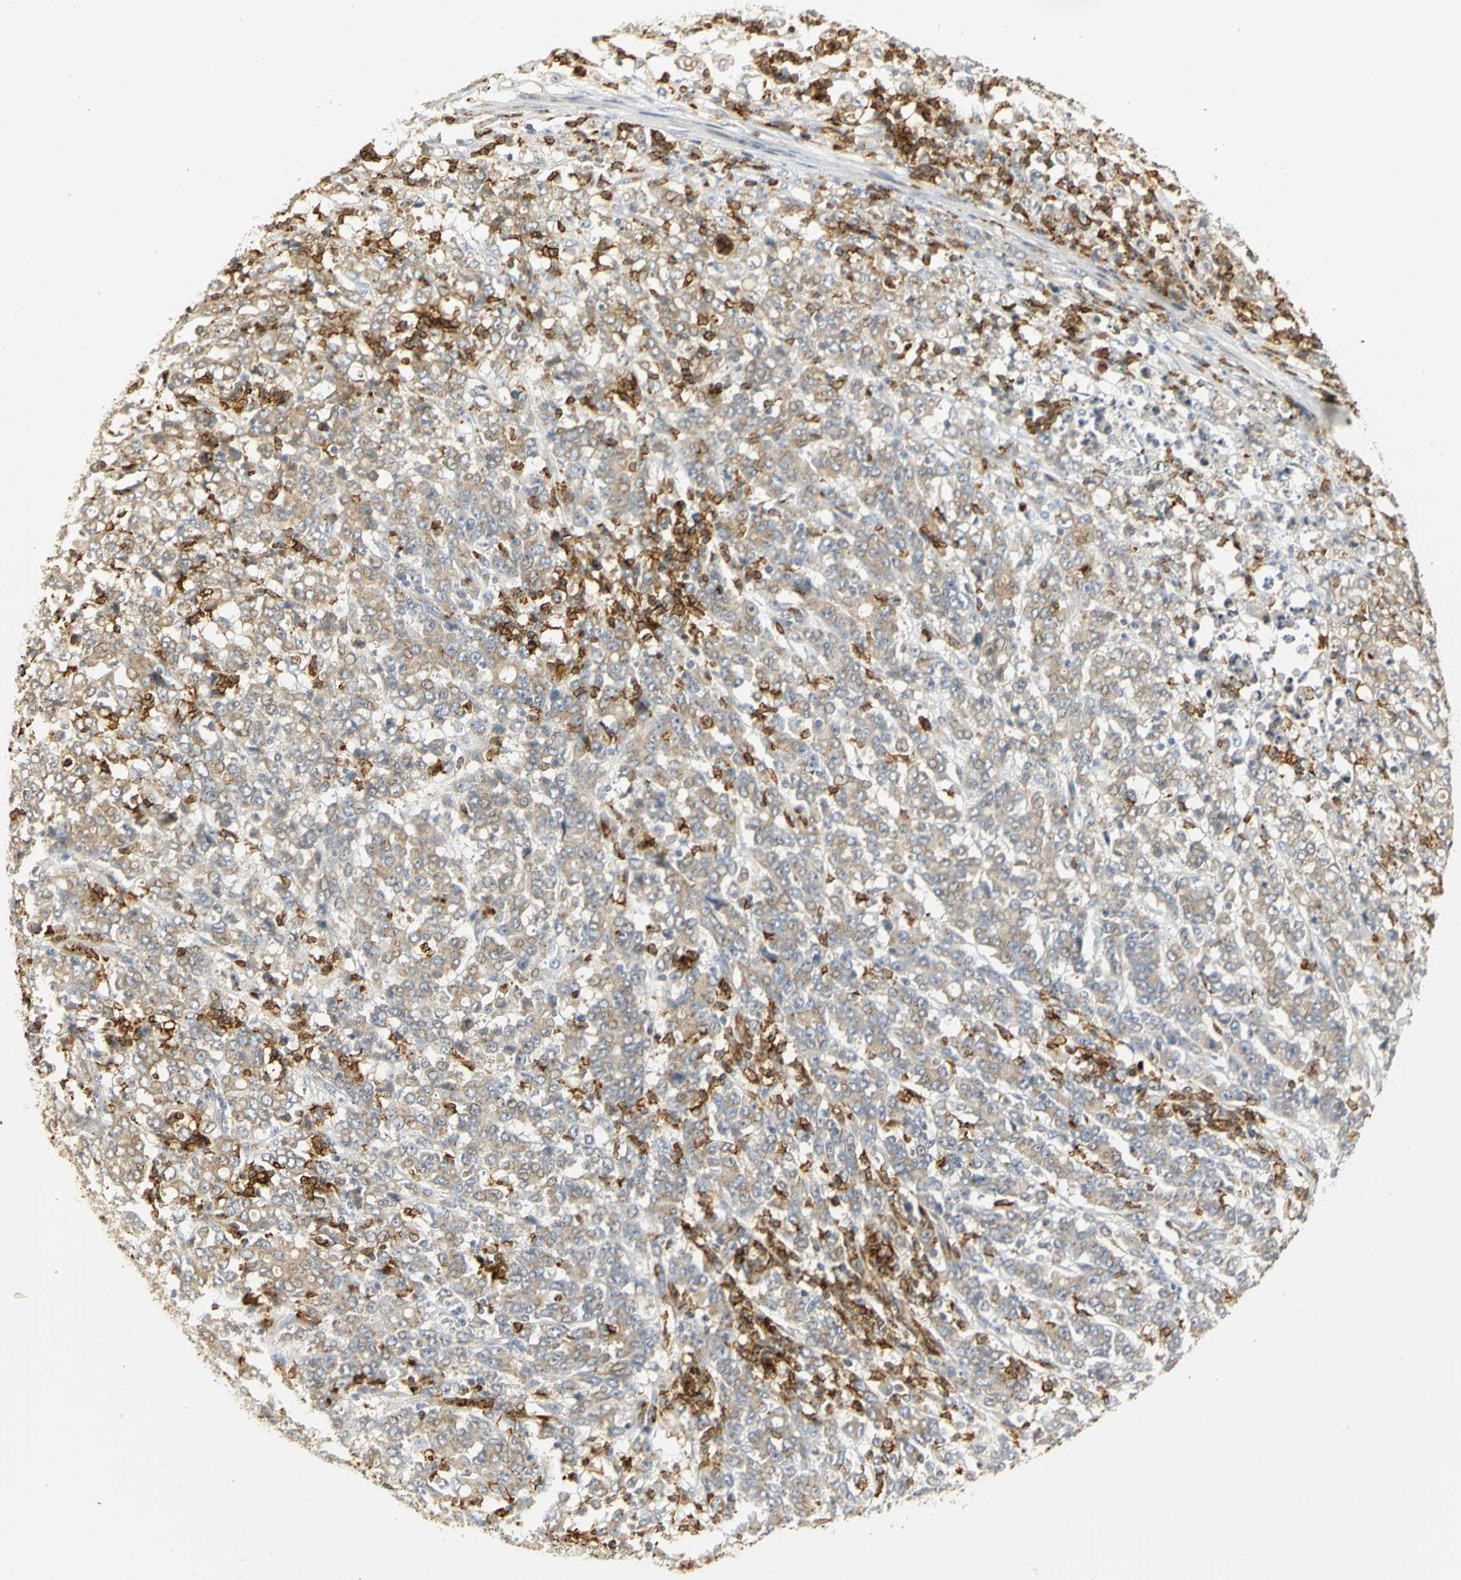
{"staining": {"intensity": "moderate", "quantity": ">75%", "location": "cytoplasmic/membranous"}, "tissue": "stomach cancer", "cell_type": "Tumor cells", "image_type": "cancer", "snomed": [{"axis": "morphology", "description": "Adenocarcinoma, NOS"}, {"axis": "topography", "description": "Stomach, lower"}], "caption": "Immunohistochemistry (IHC) photomicrograph of human stomach cancer (adenocarcinoma) stained for a protein (brown), which exhibits medium levels of moderate cytoplasmic/membranous positivity in approximately >75% of tumor cells.", "gene": "TM9SF2", "patient": {"sex": "female", "age": 71}}